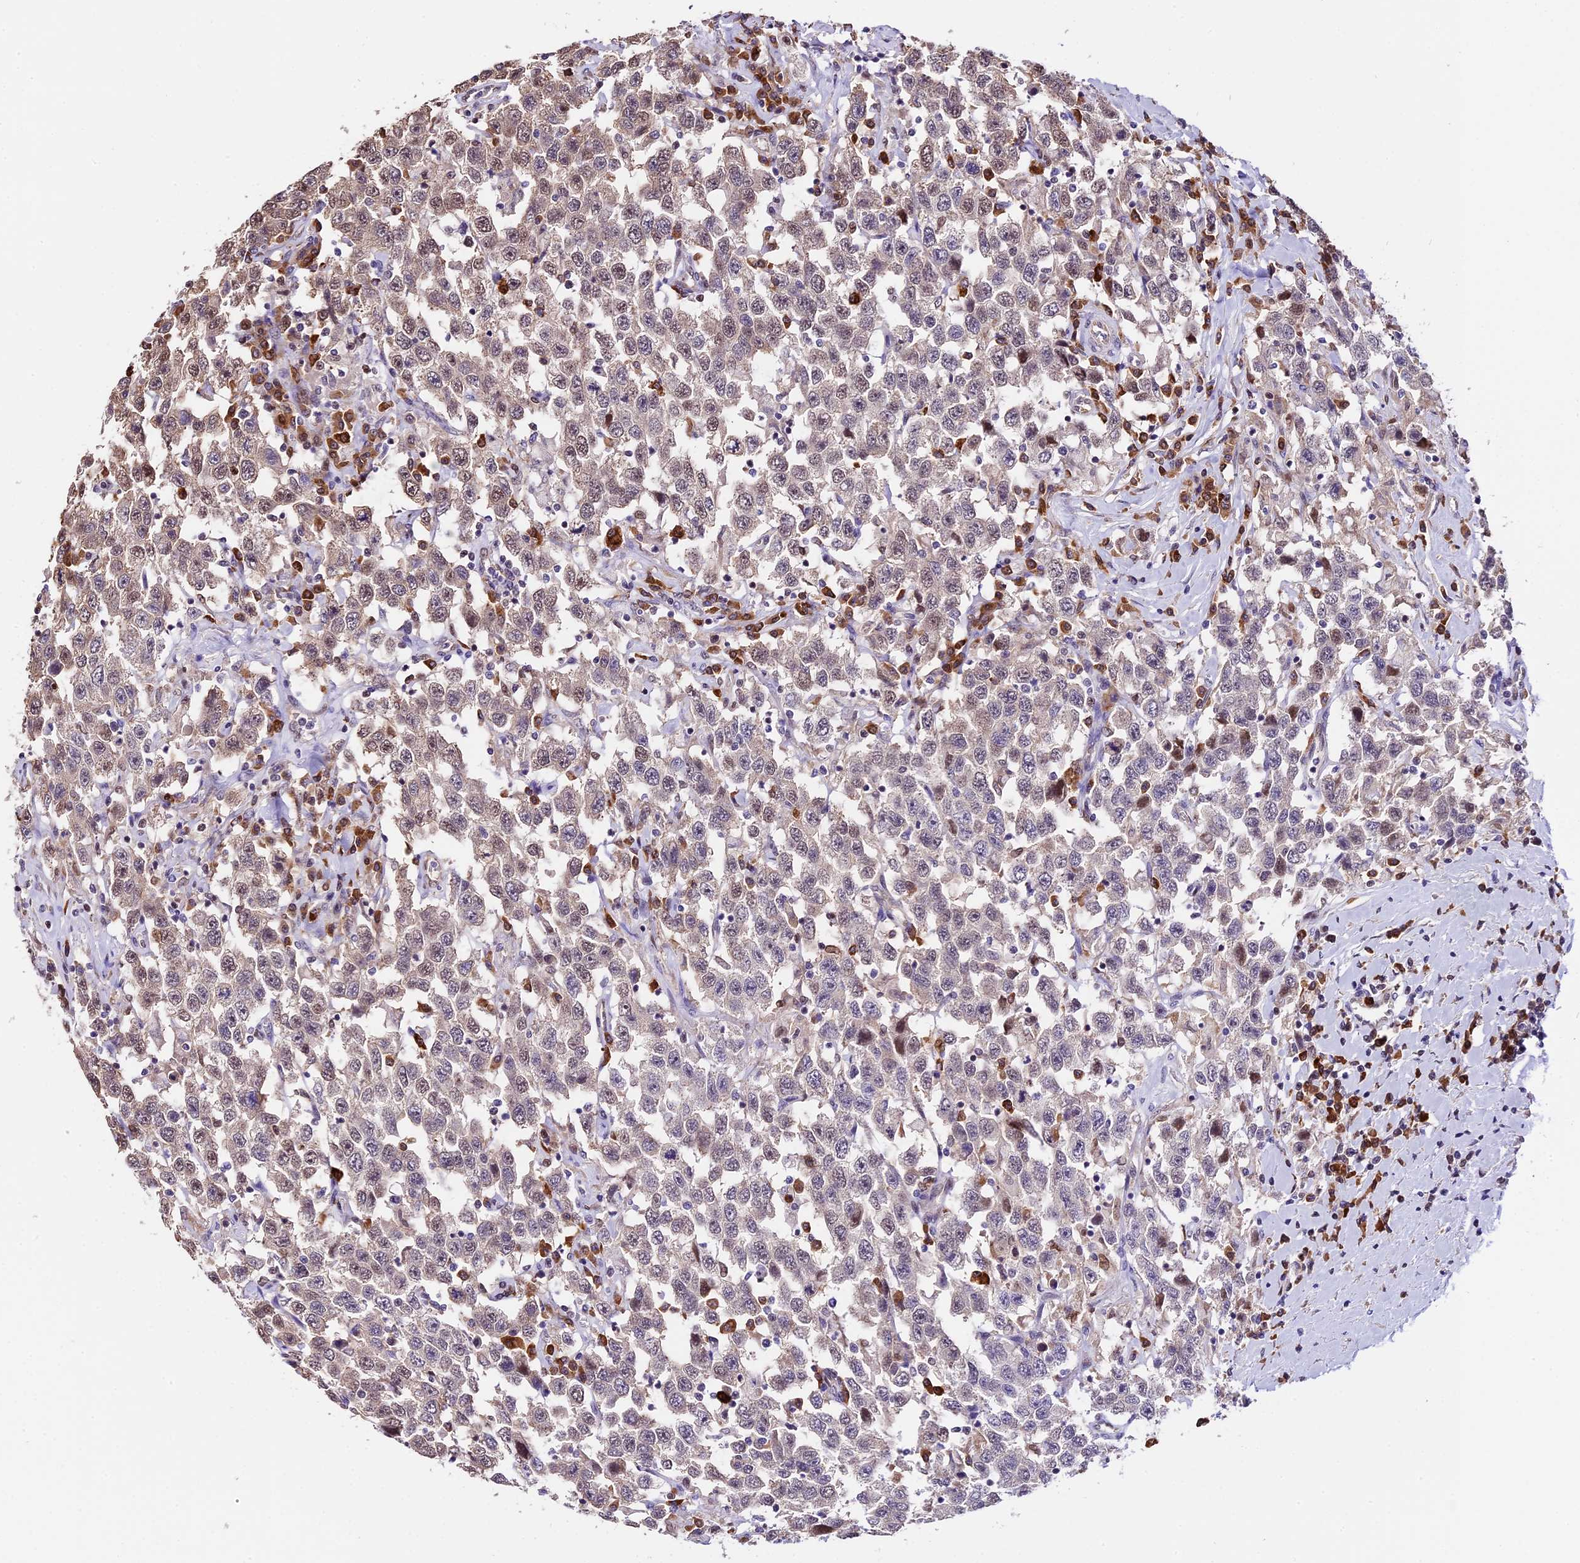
{"staining": {"intensity": "weak", "quantity": "<25%", "location": "nuclear"}, "tissue": "testis cancer", "cell_type": "Tumor cells", "image_type": "cancer", "snomed": [{"axis": "morphology", "description": "Seminoma, NOS"}, {"axis": "topography", "description": "Testis"}], "caption": "Protein analysis of testis seminoma exhibits no significant expression in tumor cells. (Stains: DAB immunohistochemistry (IHC) with hematoxylin counter stain, Microscopy: brightfield microscopy at high magnification).", "gene": "HERPUD1", "patient": {"sex": "male", "age": 41}}